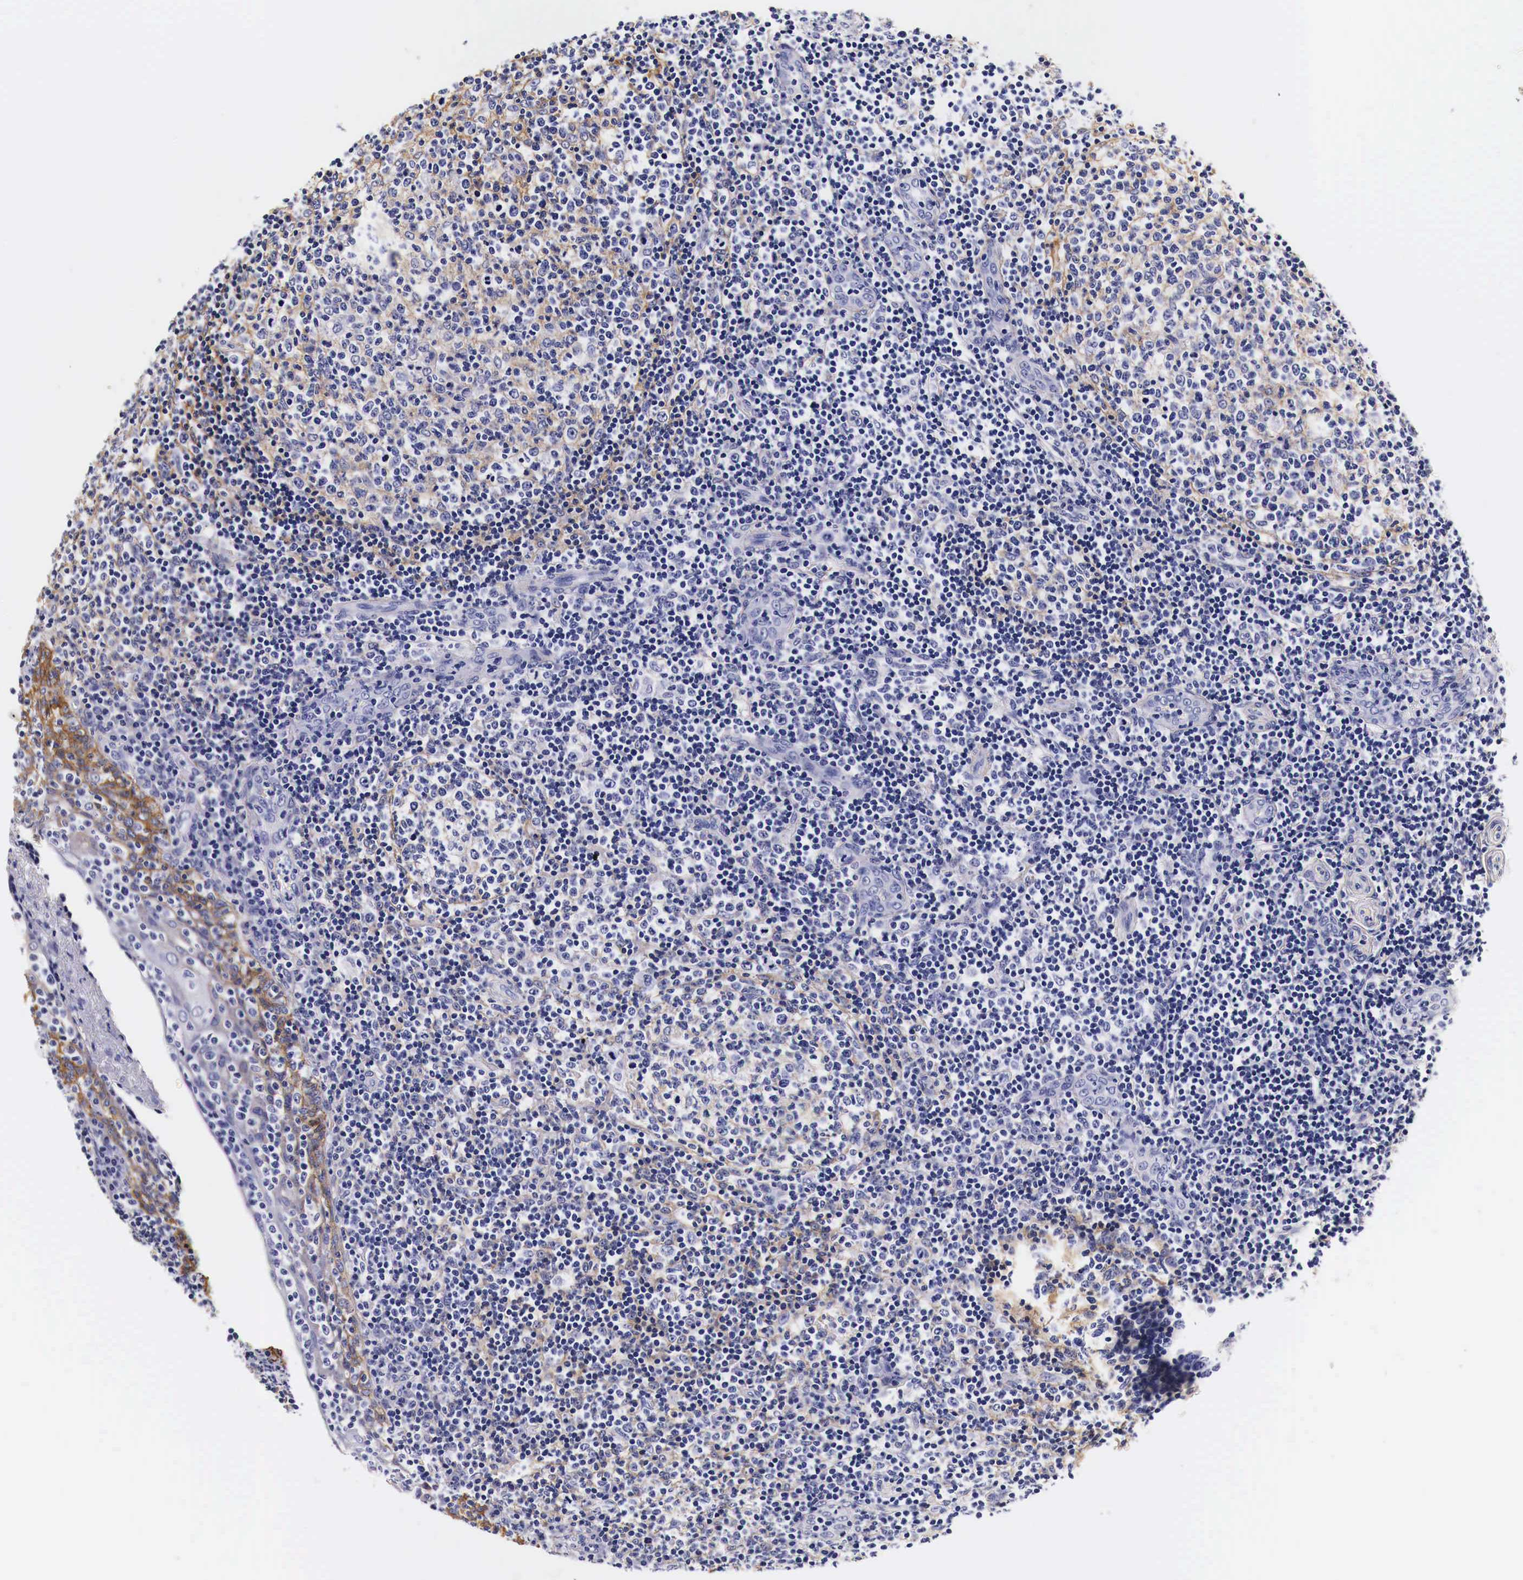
{"staining": {"intensity": "weak", "quantity": "25%-75%", "location": "cytoplasmic/membranous"}, "tissue": "tonsil", "cell_type": "Germinal center cells", "image_type": "normal", "snomed": [{"axis": "morphology", "description": "Normal tissue, NOS"}, {"axis": "topography", "description": "Tonsil"}], "caption": "Germinal center cells reveal weak cytoplasmic/membranous expression in approximately 25%-75% of cells in normal tonsil.", "gene": "EGFR", "patient": {"sex": "female", "age": 3}}